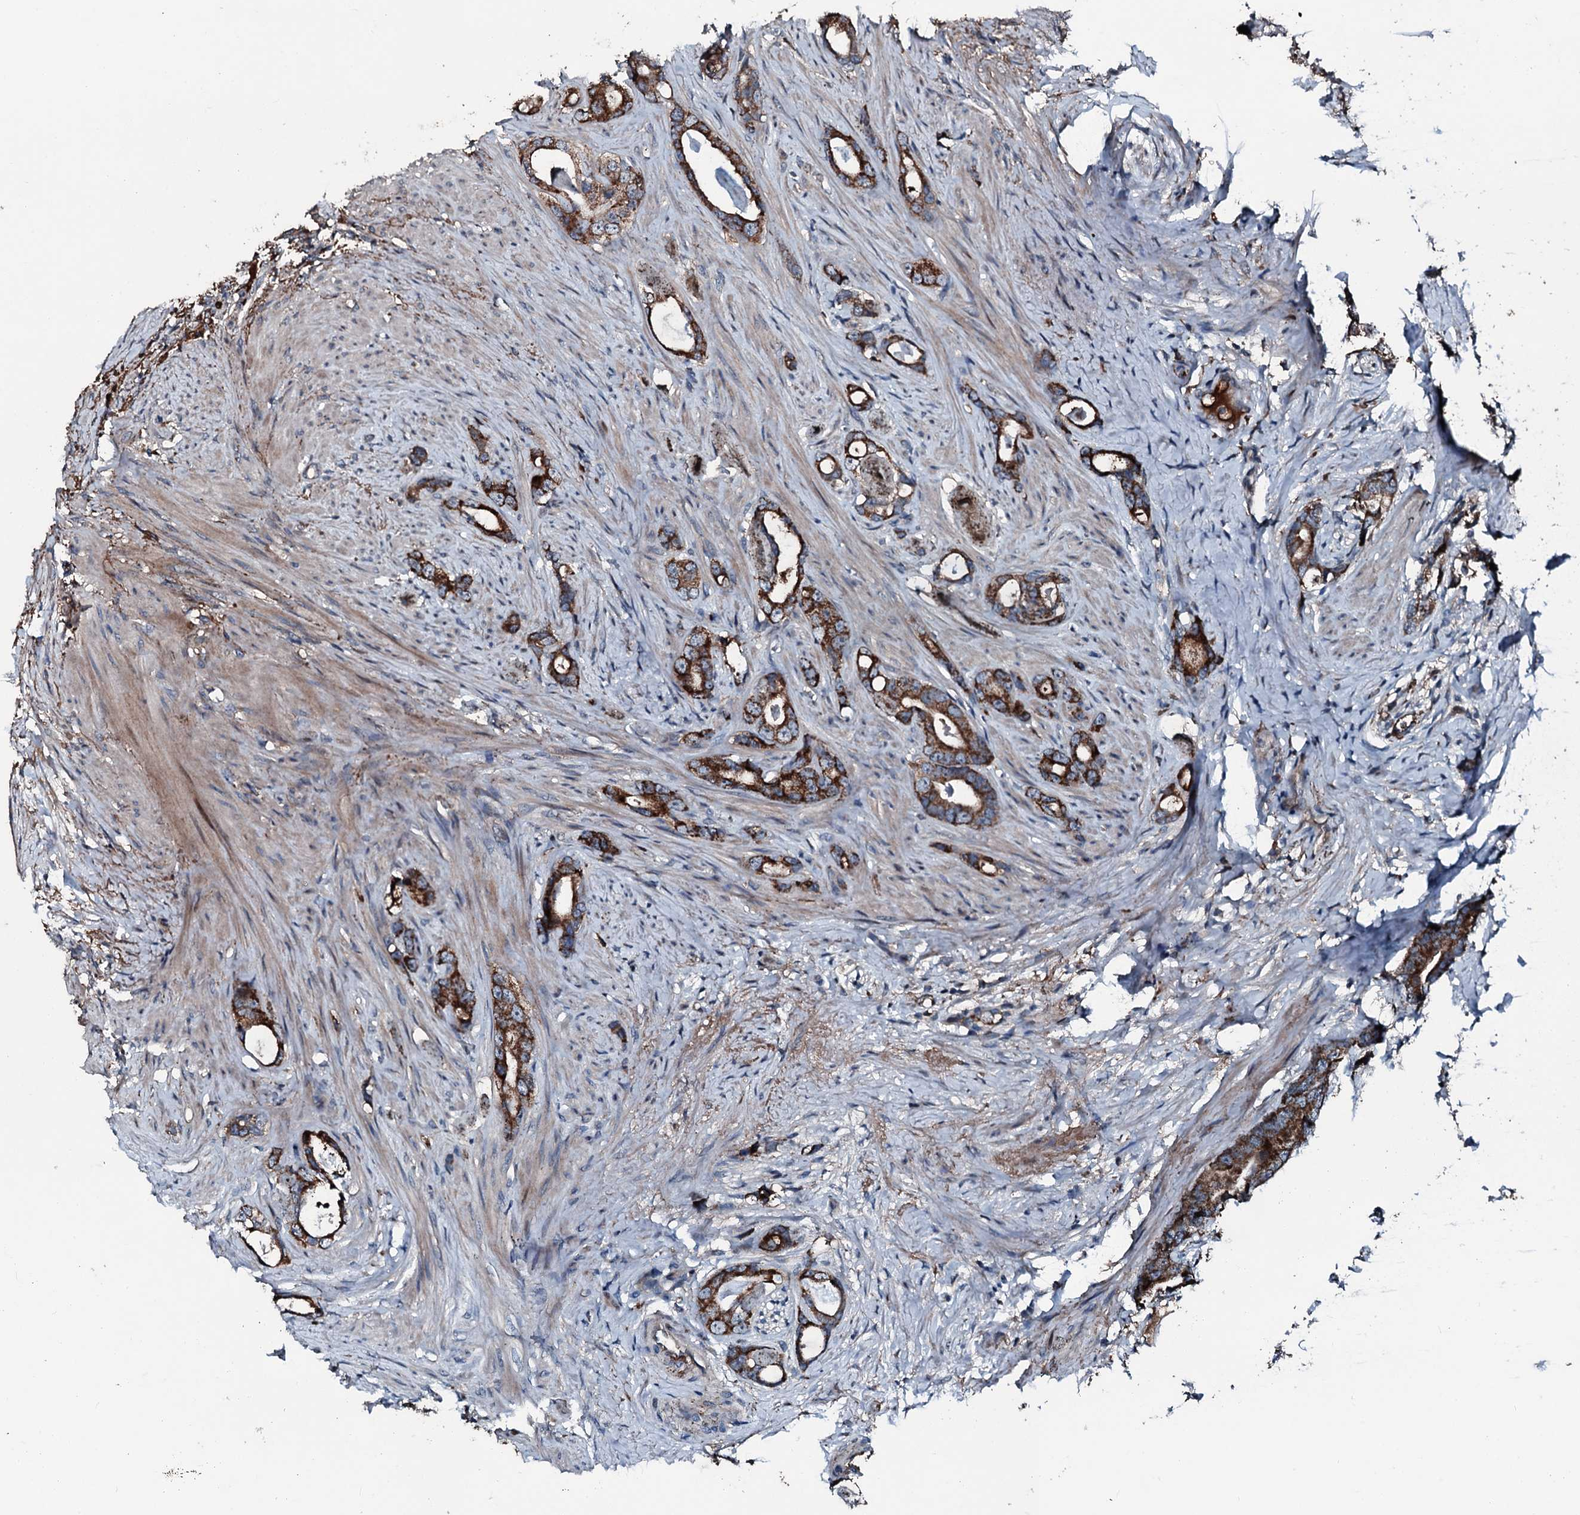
{"staining": {"intensity": "strong", "quantity": ">75%", "location": "cytoplasmic/membranous"}, "tissue": "prostate cancer", "cell_type": "Tumor cells", "image_type": "cancer", "snomed": [{"axis": "morphology", "description": "Adenocarcinoma, Low grade"}, {"axis": "topography", "description": "Prostate"}], "caption": "A histopathology image of prostate low-grade adenocarcinoma stained for a protein shows strong cytoplasmic/membranous brown staining in tumor cells.", "gene": "AARS1", "patient": {"sex": "male", "age": 63}}